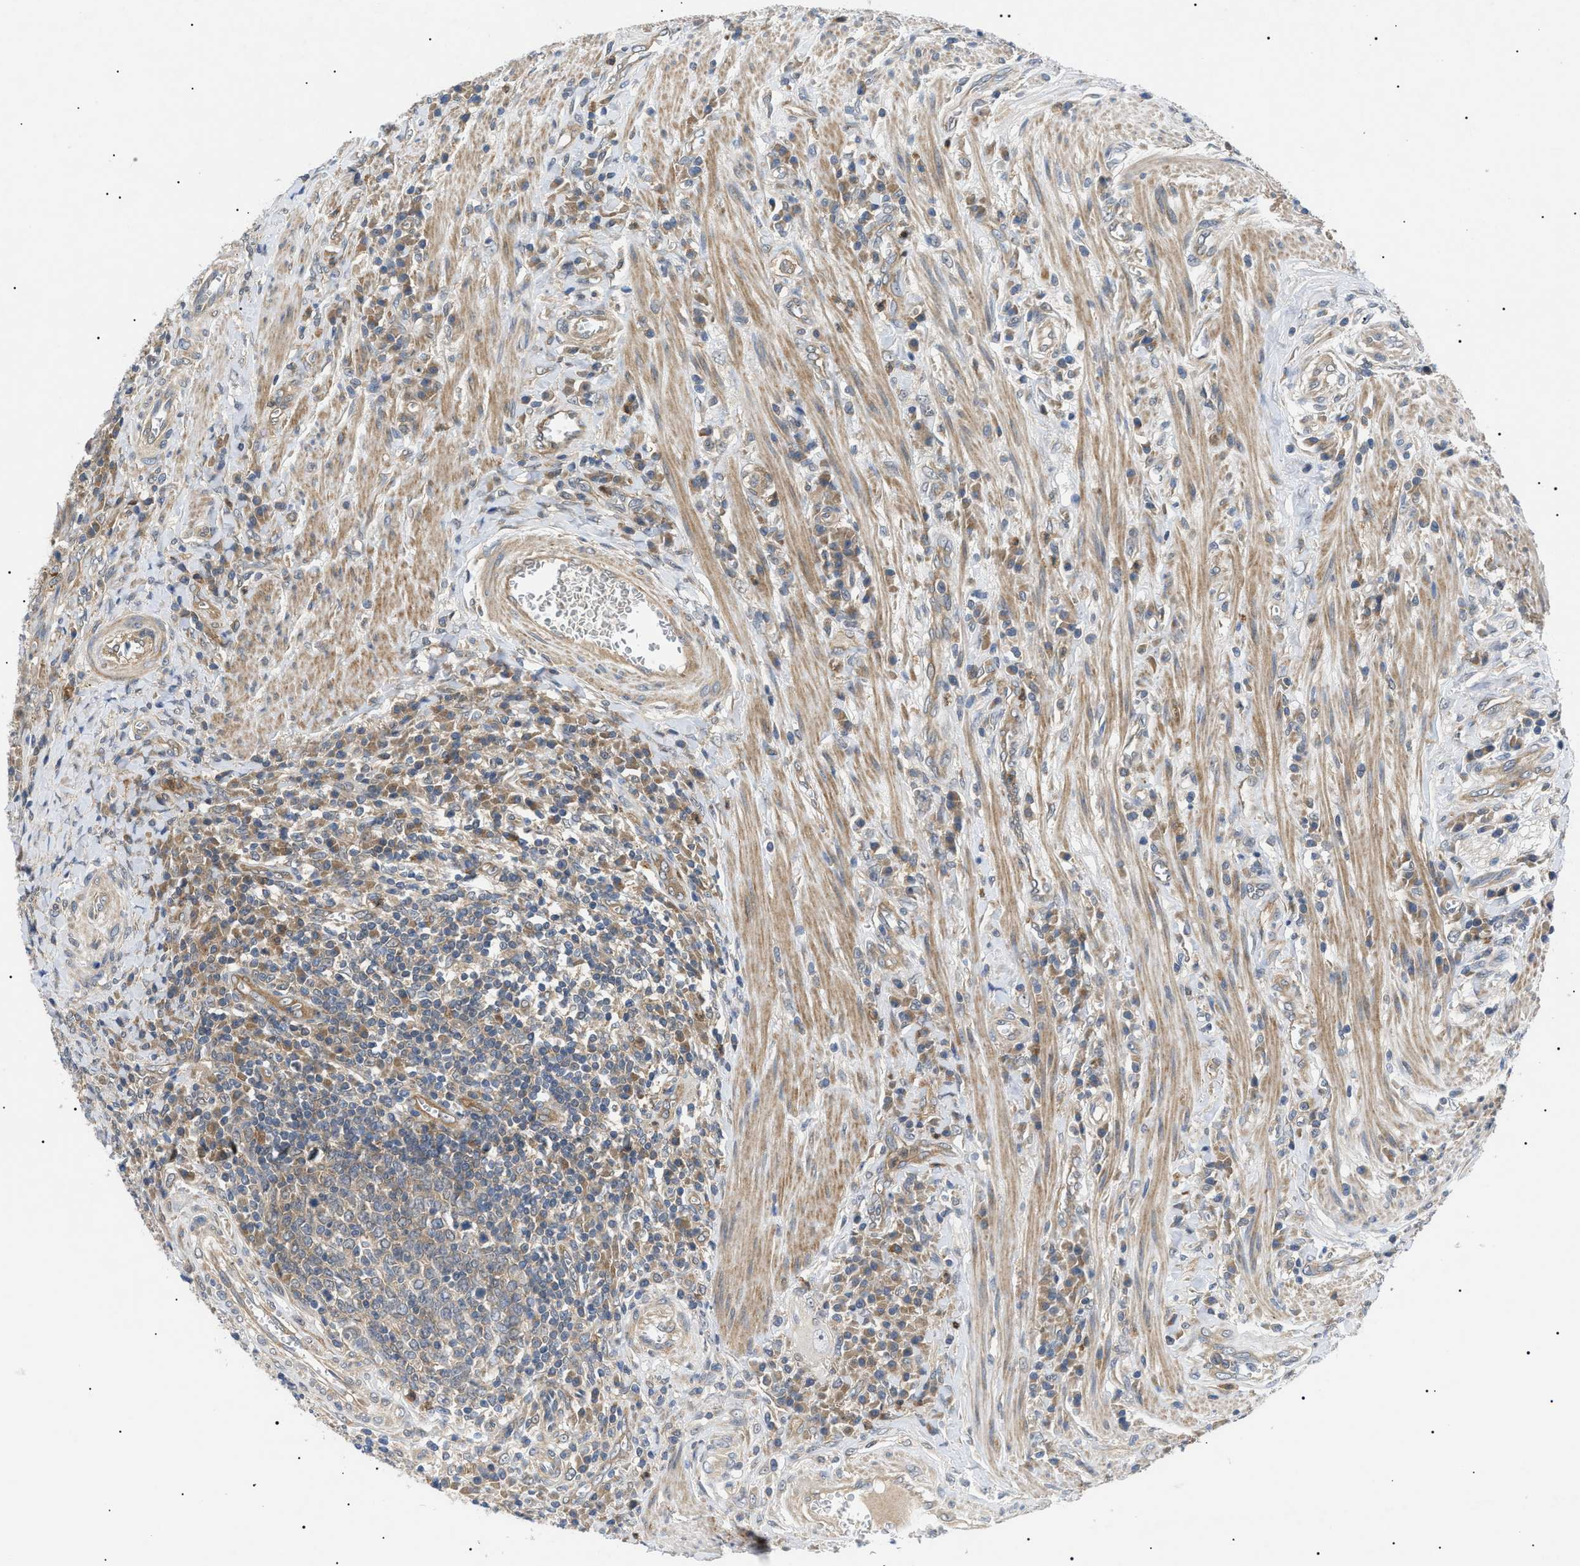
{"staining": {"intensity": "moderate", "quantity": ">75%", "location": "cytoplasmic/membranous"}, "tissue": "colorectal cancer", "cell_type": "Tumor cells", "image_type": "cancer", "snomed": [{"axis": "morphology", "description": "Inflammation, NOS"}, {"axis": "morphology", "description": "Adenocarcinoma, NOS"}, {"axis": "topography", "description": "Colon"}], "caption": "The photomicrograph shows a brown stain indicating the presence of a protein in the cytoplasmic/membranous of tumor cells in colorectal cancer (adenocarcinoma).", "gene": "RIPK1", "patient": {"sex": "male", "age": 72}}